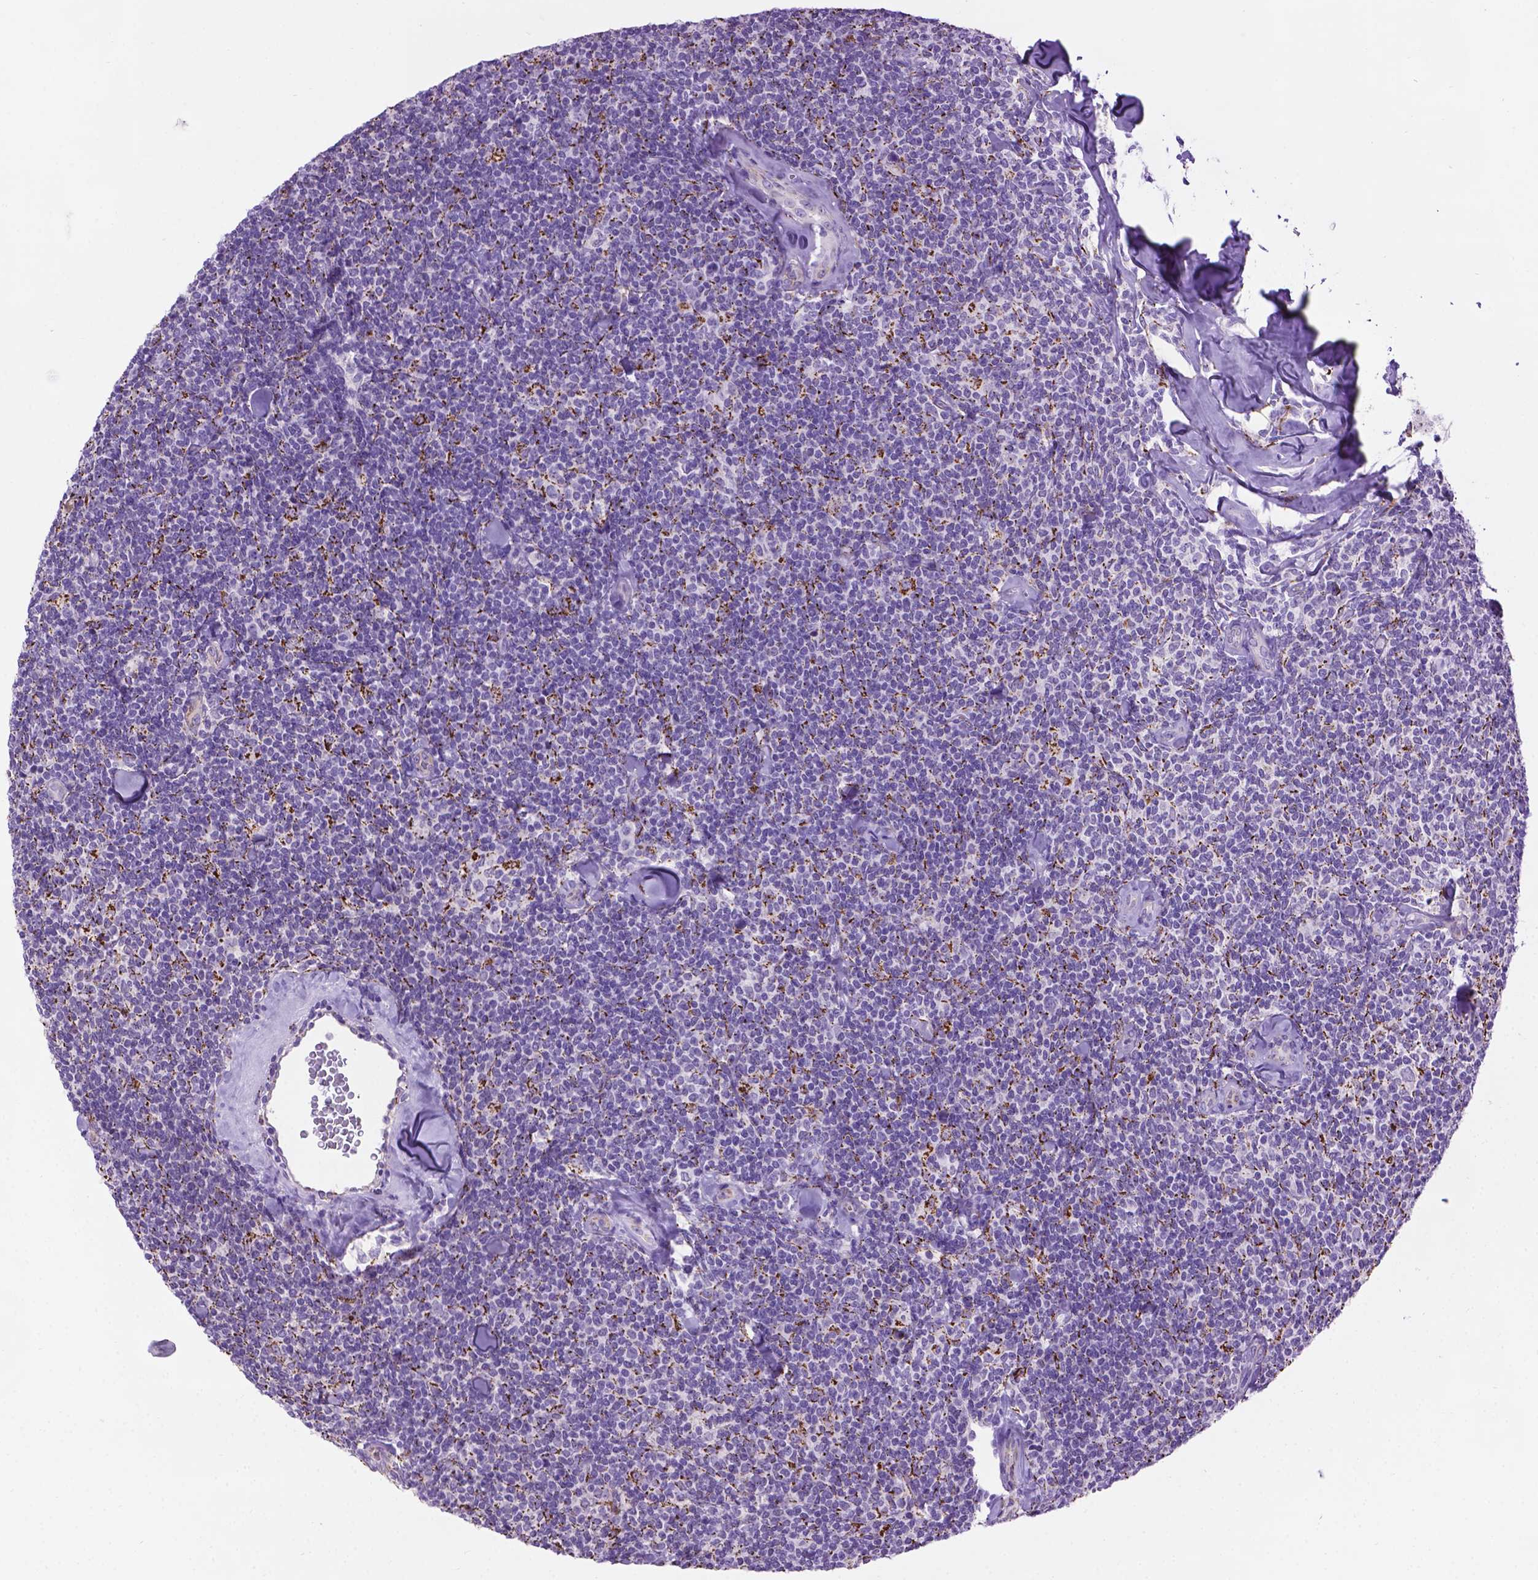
{"staining": {"intensity": "negative", "quantity": "none", "location": "none"}, "tissue": "lymphoma", "cell_type": "Tumor cells", "image_type": "cancer", "snomed": [{"axis": "morphology", "description": "Malignant lymphoma, non-Hodgkin's type, Low grade"}, {"axis": "topography", "description": "Lymph node"}], "caption": "An immunohistochemistry (IHC) image of malignant lymphoma, non-Hodgkin's type (low-grade) is shown. There is no staining in tumor cells of malignant lymphoma, non-Hodgkin's type (low-grade). (Stains: DAB (3,3'-diaminobenzidine) IHC with hematoxylin counter stain, Microscopy: brightfield microscopy at high magnification).", "gene": "TMEM132E", "patient": {"sex": "female", "age": 56}}